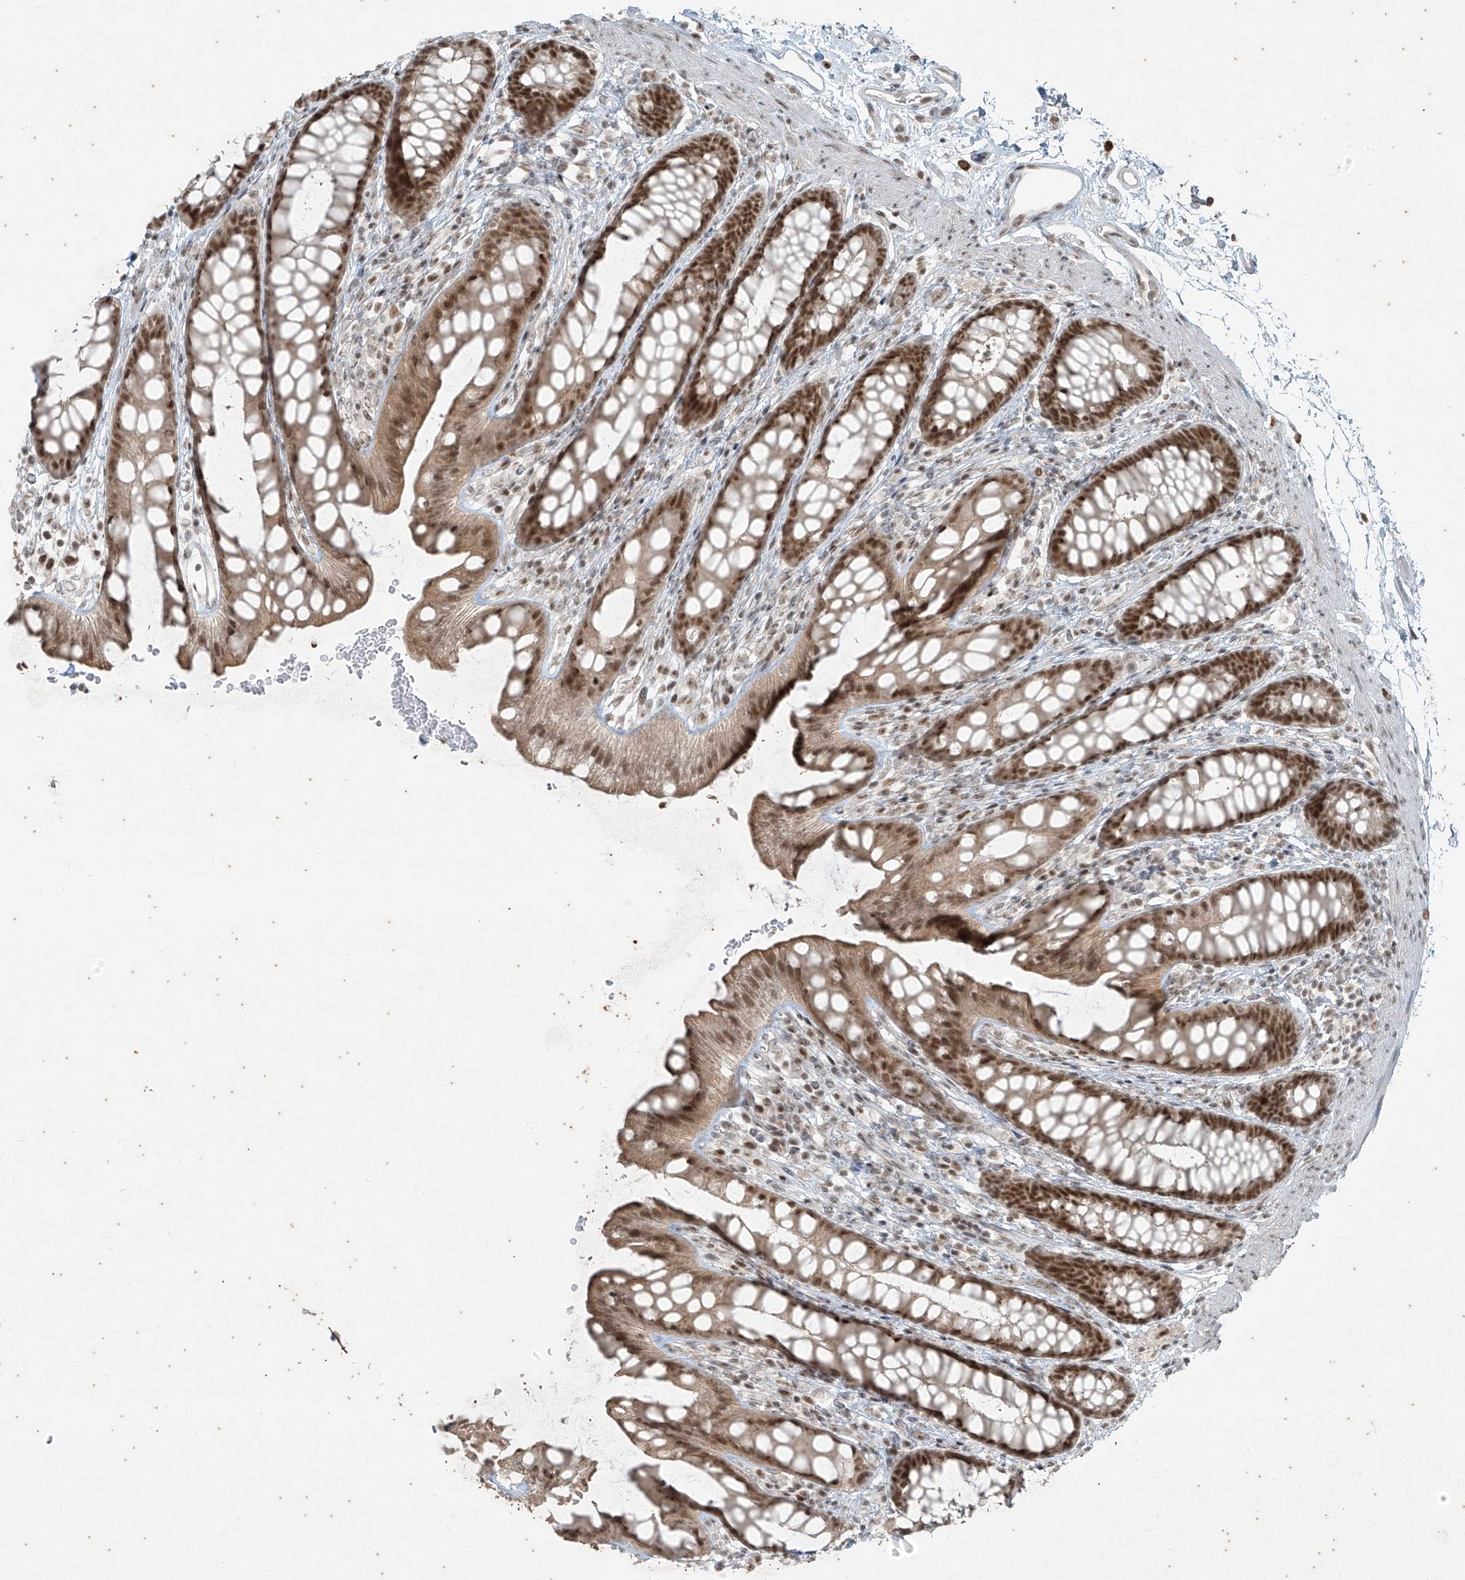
{"staining": {"intensity": "strong", "quantity": ">75%", "location": "nuclear"}, "tissue": "rectum", "cell_type": "Glandular cells", "image_type": "normal", "snomed": [{"axis": "morphology", "description": "Normal tissue, NOS"}, {"axis": "topography", "description": "Rectum"}], "caption": "Normal rectum shows strong nuclear staining in approximately >75% of glandular cells.", "gene": "ZNF354B", "patient": {"sex": "female", "age": 65}}